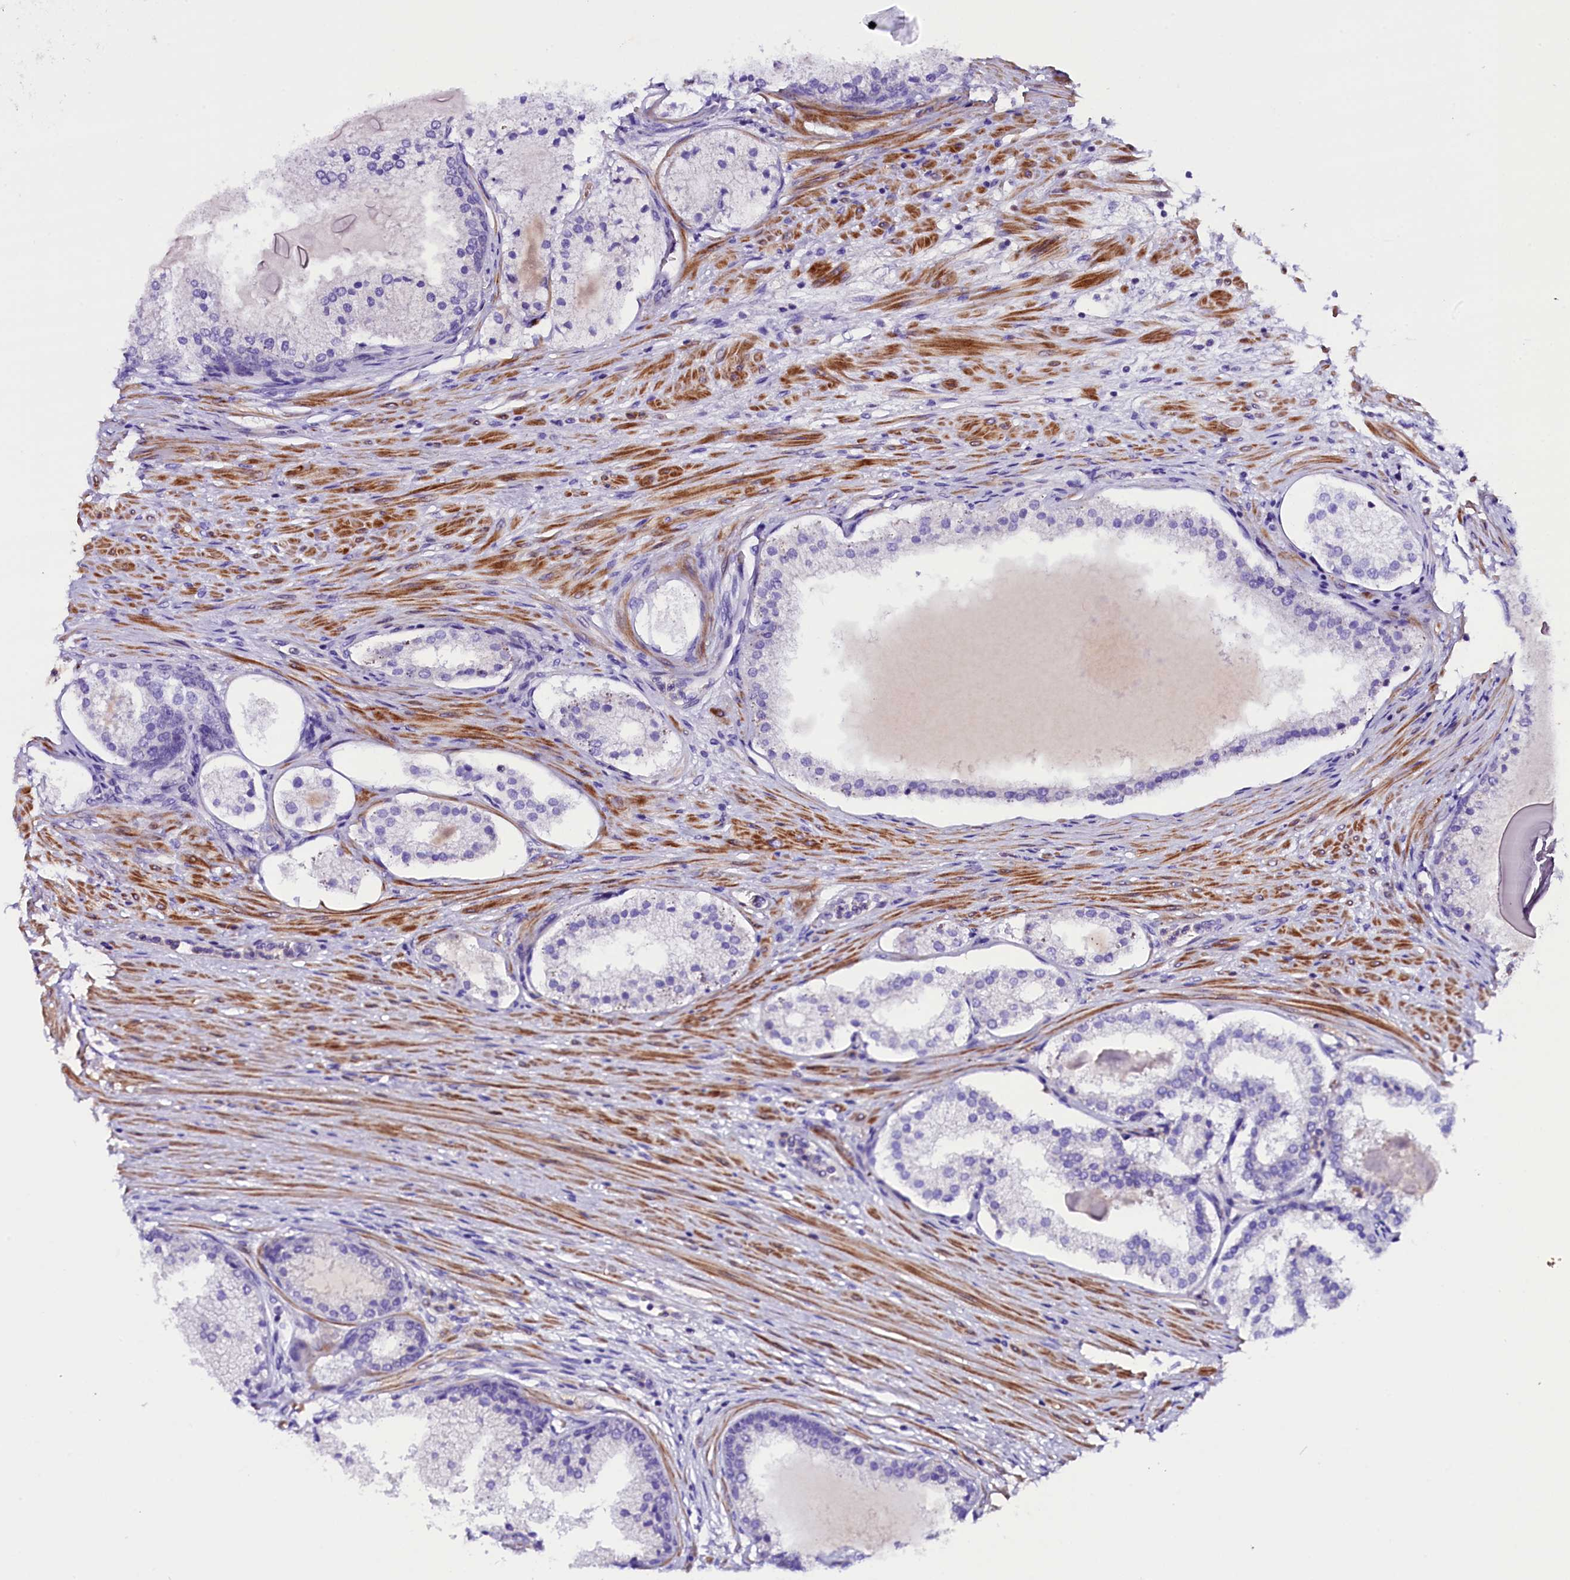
{"staining": {"intensity": "negative", "quantity": "none", "location": "none"}, "tissue": "prostate cancer", "cell_type": "Tumor cells", "image_type": "cancer", "snomed": [{"axis": "morphology", "description": "Adenocarcinoma, Low grade"}, {"axis": "topography", "description": "Prostate"}], "caption": "Immunohistochemistry (IHC) image of neoplastic tissue: human low-grade adenocarcinoma (prostate) stained with DAB demonstrates no significant protein positivity in tumor cells.", "gene": "MEX3B", "patient": {"sex": "male", "age": 59}}